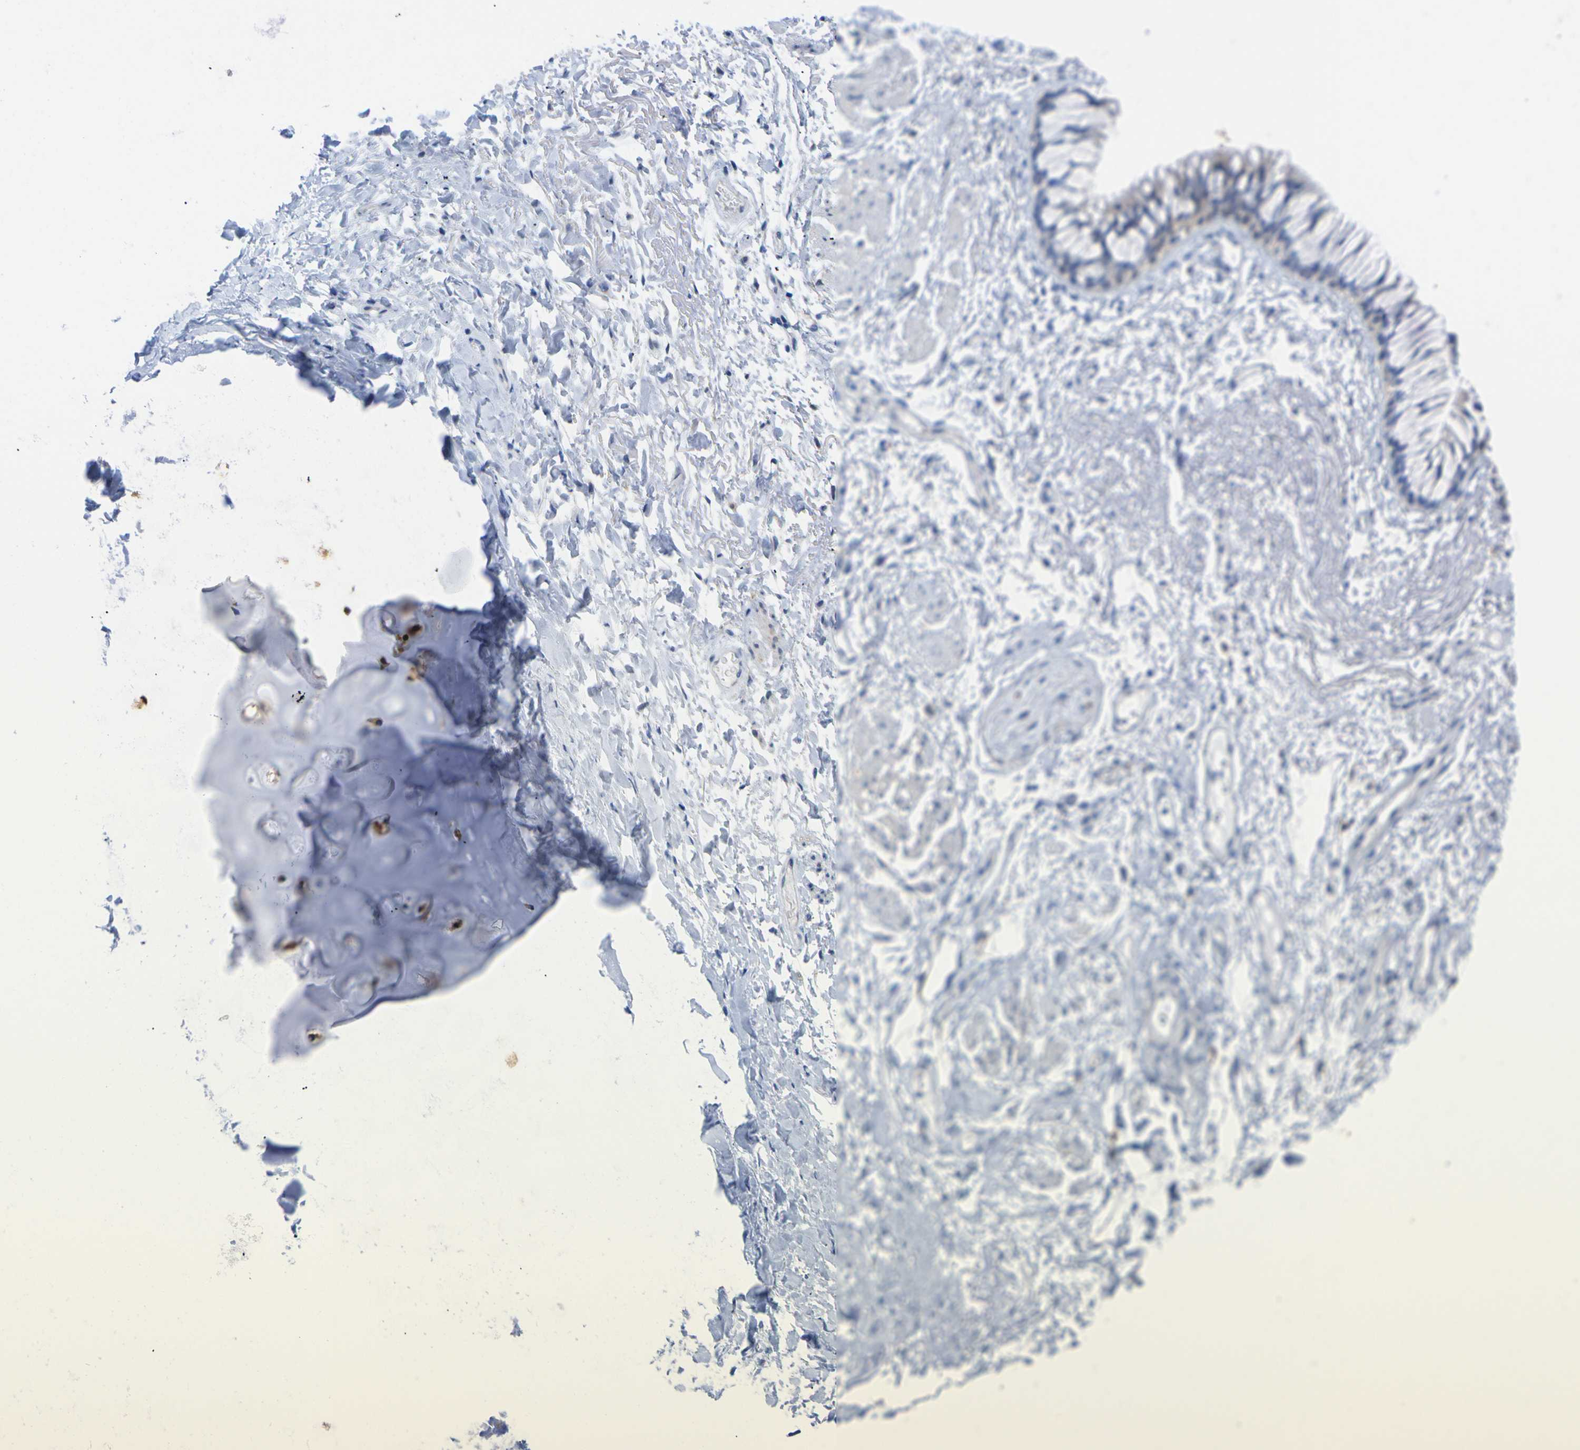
{"staining": {"intensity": "weak", "quantity": "<25%", "location": "cytoplasmic/membranous"}, "tissue": "adipose tissue", "cell_type": "Adipocytes", "image_type": "normal", "snomed": [{"axis": "morphology", "description": "Normal tissue, NOS"}, {"axis": "topography", "description": "Cartilage tissue"}, {"axis": "topography", "description": "Bronchus"}], "caption": "An IHC histopathology image of normal adipose tissue is shown. There is no staining in adipocytes of adipose tissue.", "gene": "PEBP1", "patient": {"sex": "female", "age": 73}}